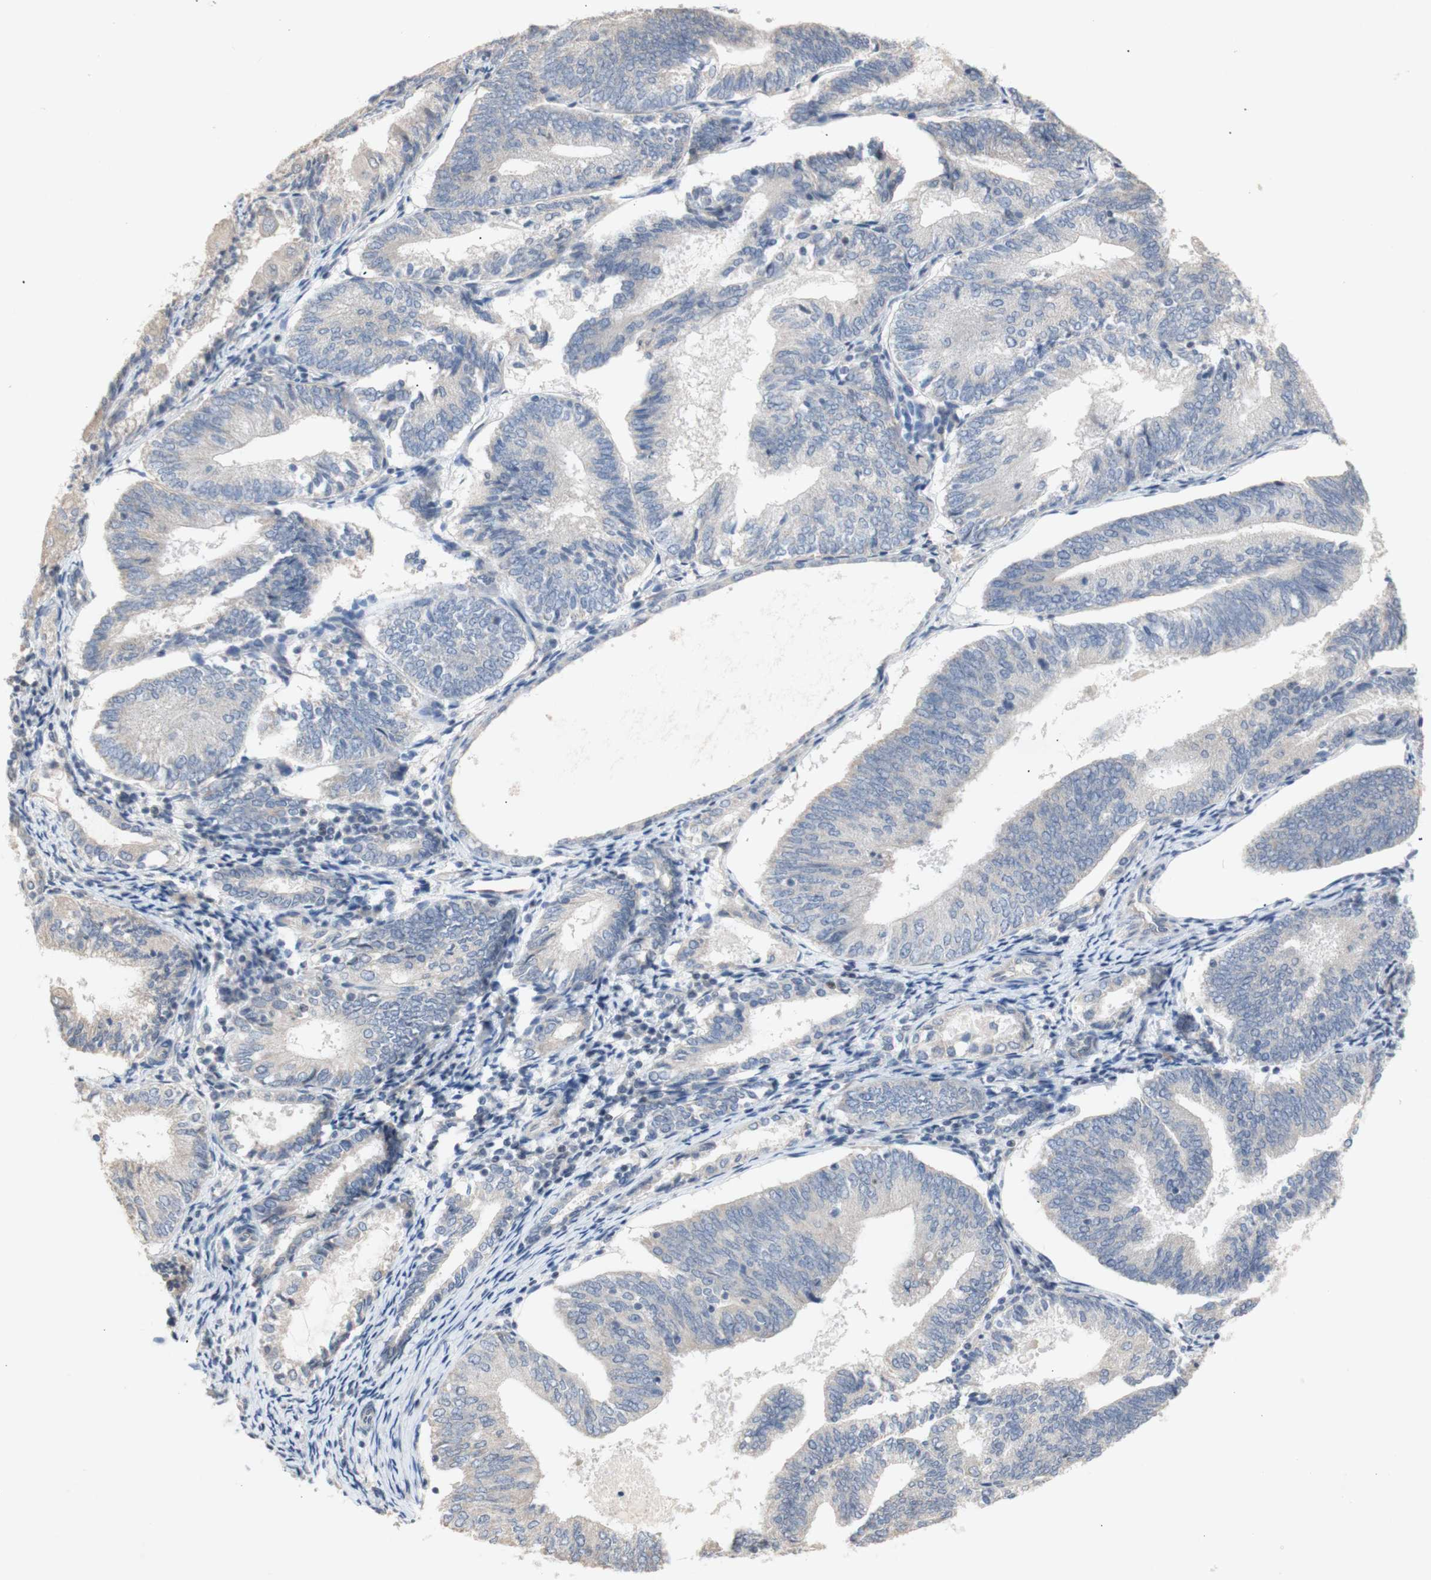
{"staining": {"intensity": "negative", "quantity": "none", "location": "none"}, "tissue": "endometrial cancer", "cell_type": "Tumor cells", "image_type": "cancer", "snomed": [{"axis": "morphology", "description": "Adenocarcinoma, NOS"}, {"axis": "topography", "description": "Endometrium"}], "caption": "The histopathology image demonstrates no significant positivity in tumor cells of adenocarcinoma (endometrial). (Immunohistochemistry, brightfield microscopy, high magnification).", "gene": "FOSB", "patient": {"sex": "female", "age": 81}}